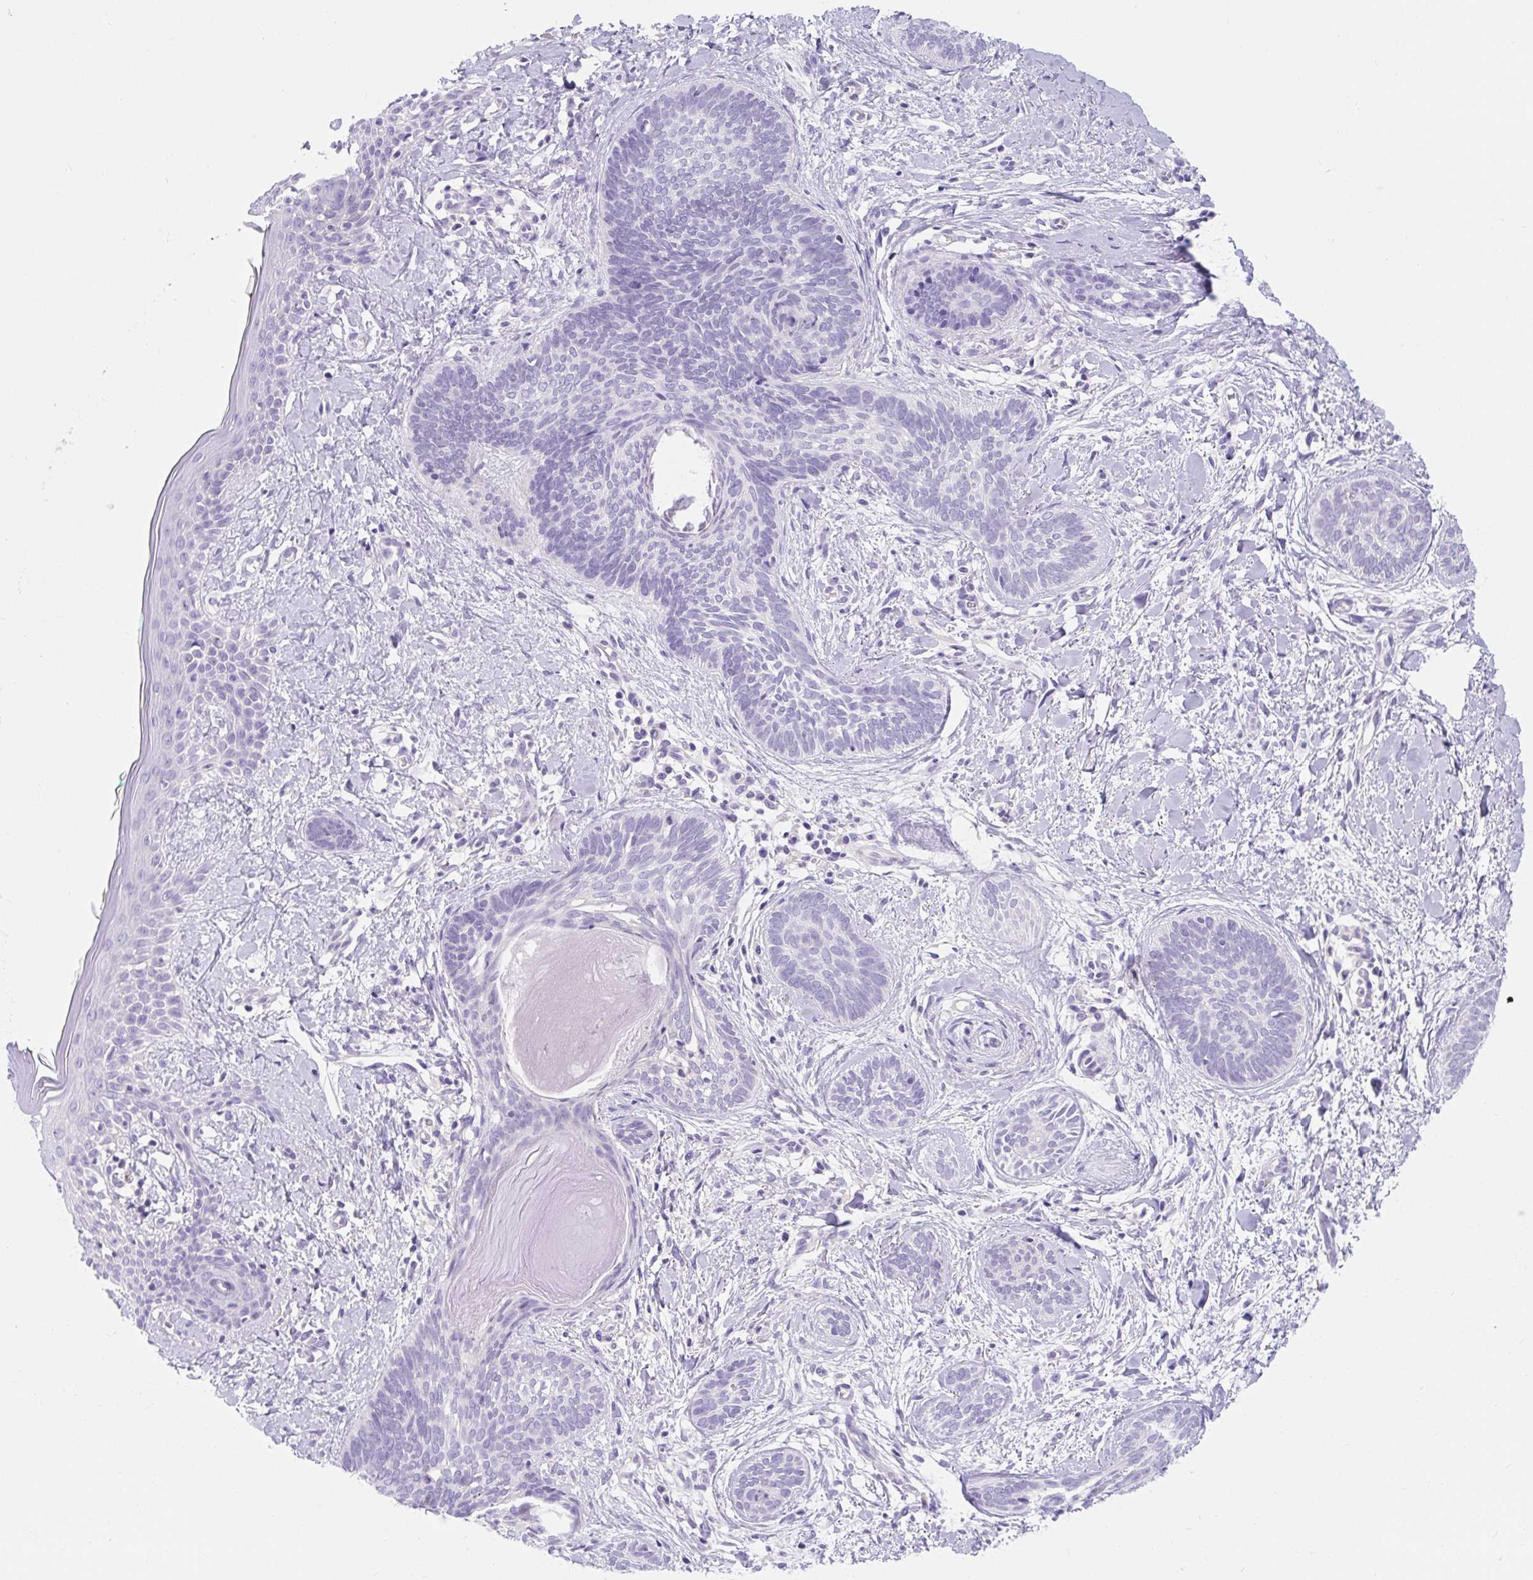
{"staining": {"intensity": "negative", "quantity": "none", "location": "none"}, "tissue": "skin cancer", "cell_type": "Tumor cells", "image_type": "cancer", "snomed": [{"axis": "morphology", "description": "Basal cell carcinoma"}, {"axis": "topography", "description": "Skin"}], "caption": "DAB (3,3'-diaminobenzidine) immunohistochemical staining of human skin basal cell carcinoma exhibits no significant positivity in tumor cells.", "gene": "SLC28A1", "patient": {"sex": "female", "age": 81}}